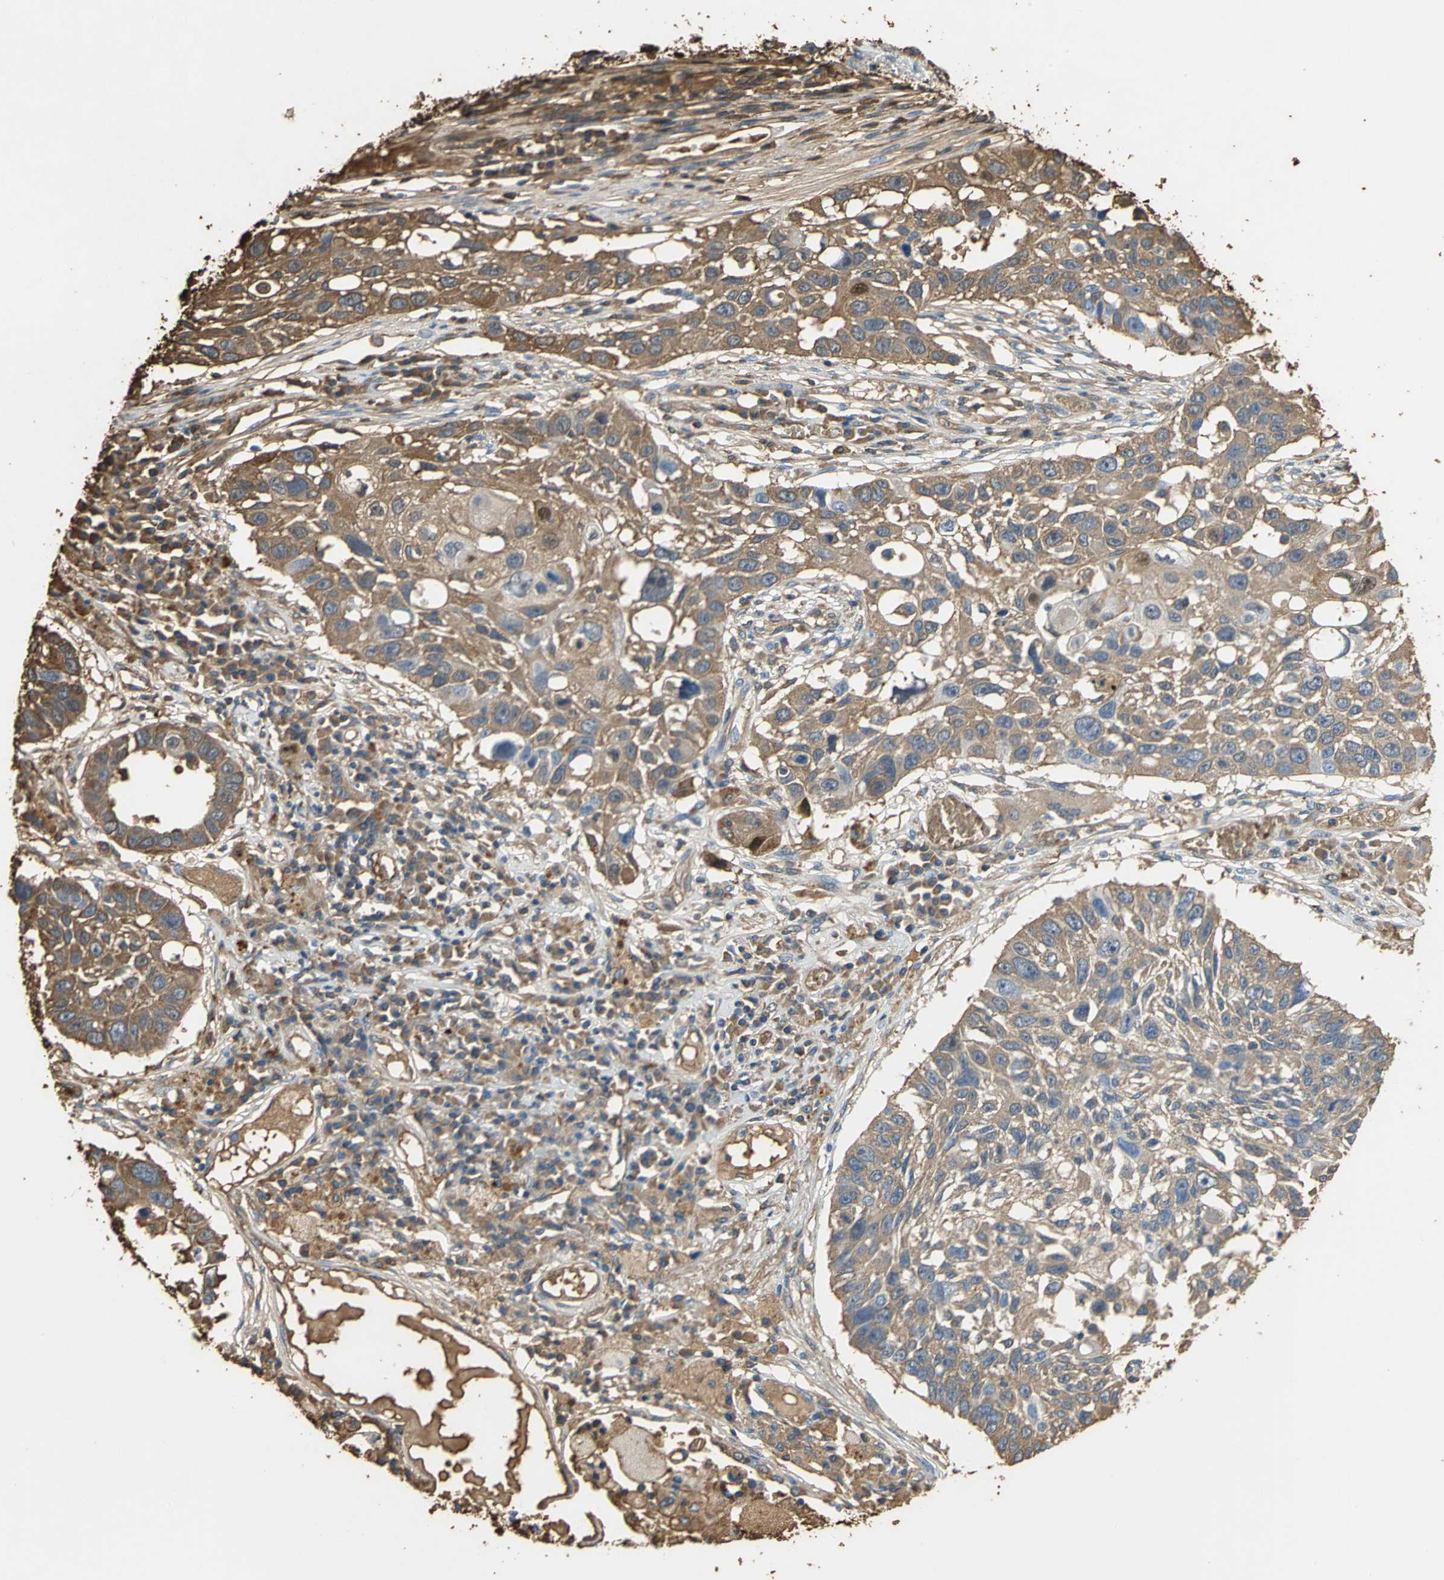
{"staining": {"intensity": "strong", "quantity": ">75%", "location": "cytoplasmic/membranous"}, "tissue": "lung cancer", "cell_type": "Tumor cells", "image_type": "cancer", "snomed": [{"axis": "morphology", "description": "Squamous cell carcinoma, NOS"}, {"axis": "topography", "description": "Lung"}], "caption": "Immunohistochemistry (IHC) photomicrograph of human lung cancer stained for a protein (brown), which exhibits high levels of strong cytoplasmic/membranous staining in about >75% of tumor cells.", "gene": "TREM1", "patient": {"sex": "male", "age": 71}}